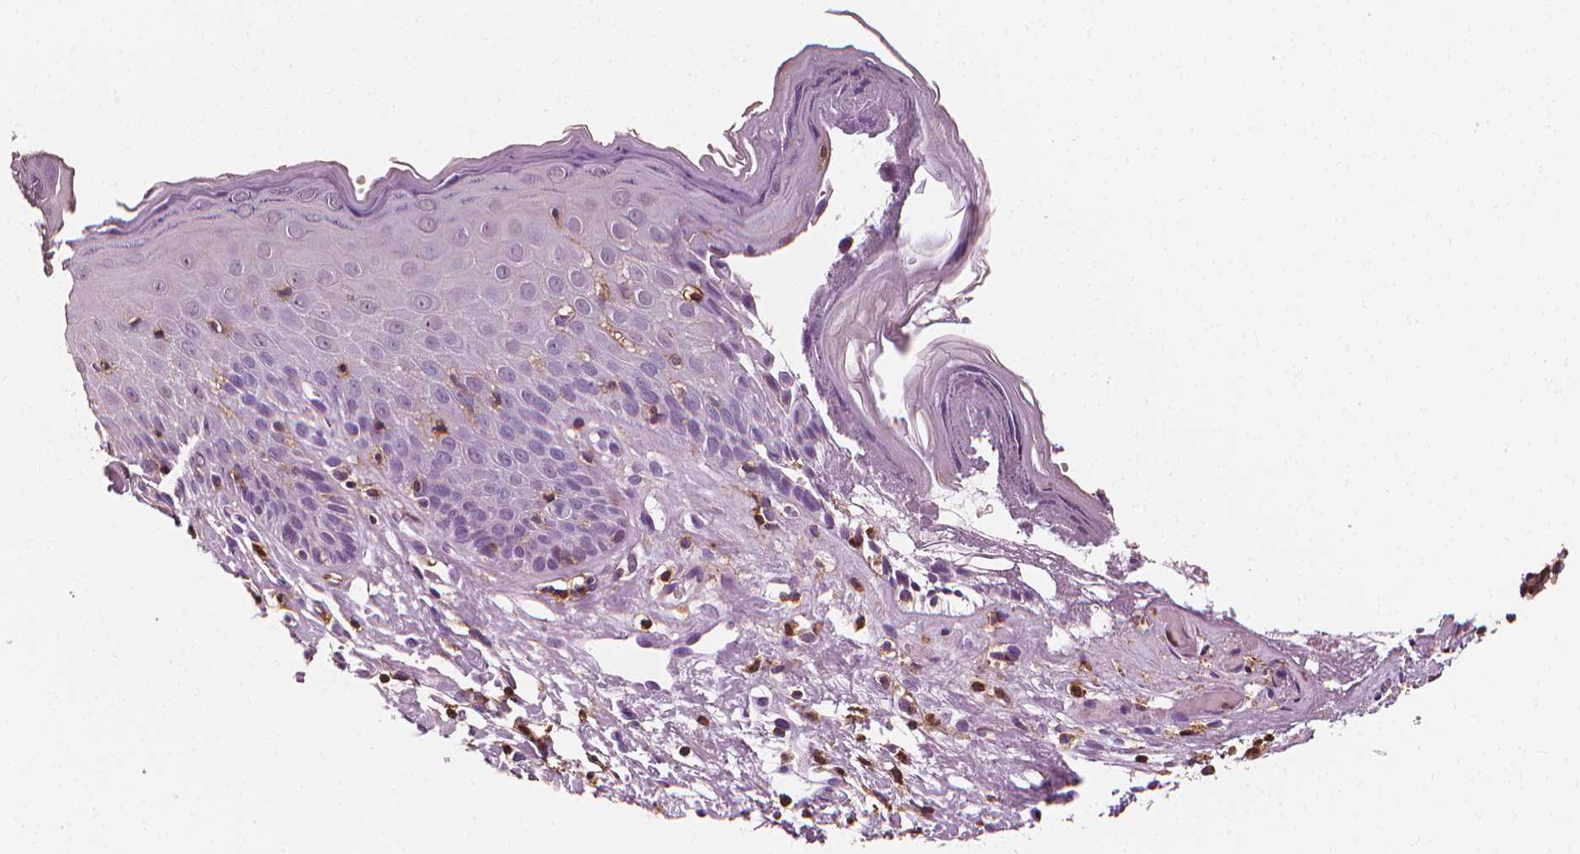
{"staining": {"intensity": "negative", "quantity": "none", "location": "none"}, "tissue": "skin", "cell_type": "Epidermal cells", "image_type": "normal", "snomed": [{"axis": "morphology", "description": "Normal tissue, NOS"}, {"axis": "topography", "description": "Vulva"}], "caption": "A high-resolution micrograph shows immunohistochemistry staining of normal skin, which shows no significant positivity in epidermal cells.", "gene": "PTPRC", "patient": {"sex": "female", "age": 68}}